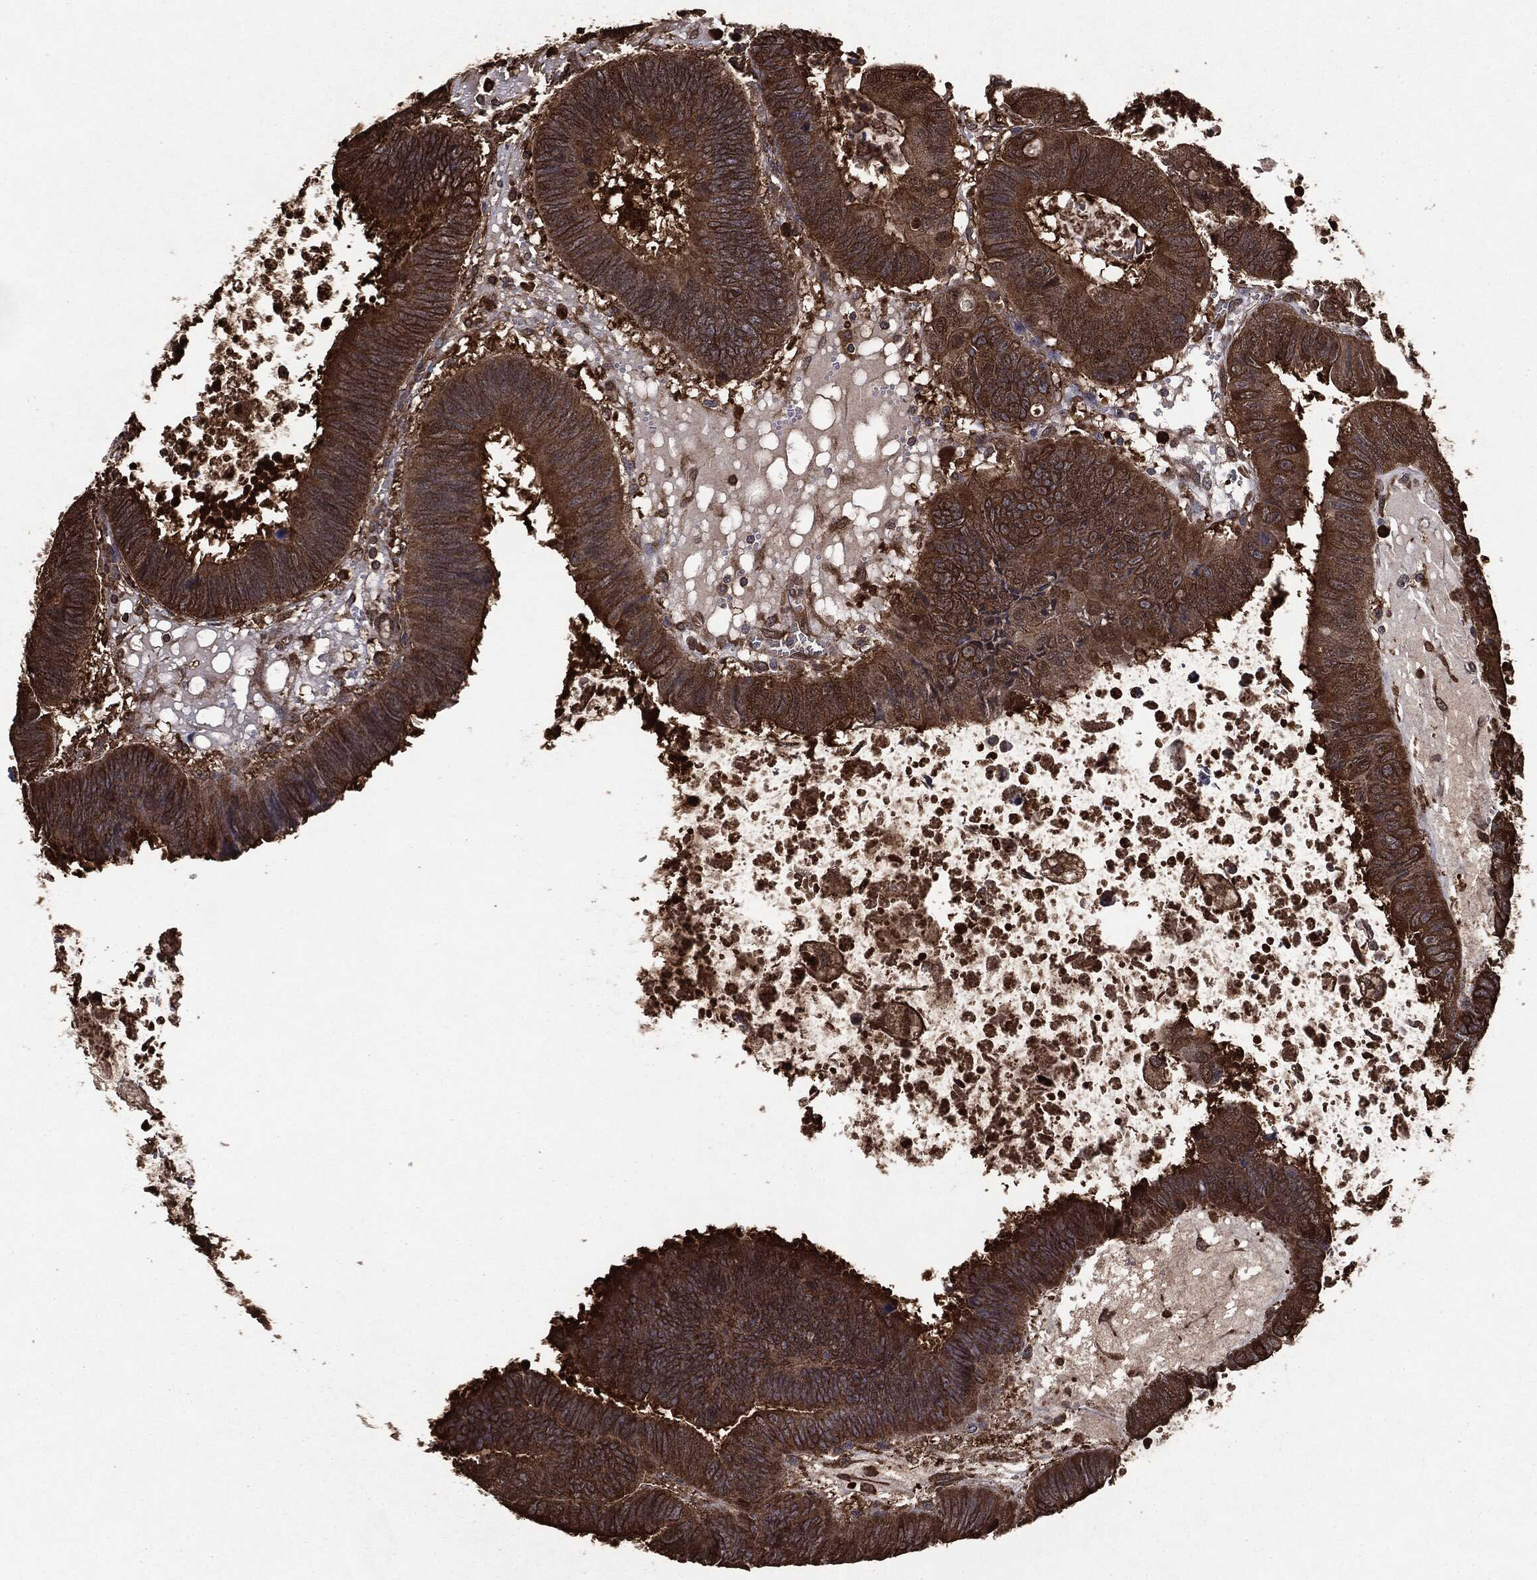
{"staining": {"intensity": "strong", "quantity": ">75%", "location": "cytoplasmic/membranous"}, "tissue": "colorectal cancer", "cell_type": "Tumor cells", "image_type": "cancer", "snomed": [{"axis": "morphology", "description": "Adenocarcinoma, NOS"}, {"axis": "topography", "description": "Colon"}], "caption": "Protein staining shows strong cytoplasmic/membranous expression in about >75% of tumor cells in colorectal cancer. Ihc stains the protein of interest in brown and the nuclei are stained blue.", "gene": "NME1", "patient": {"sex": "male", "age": 62}}